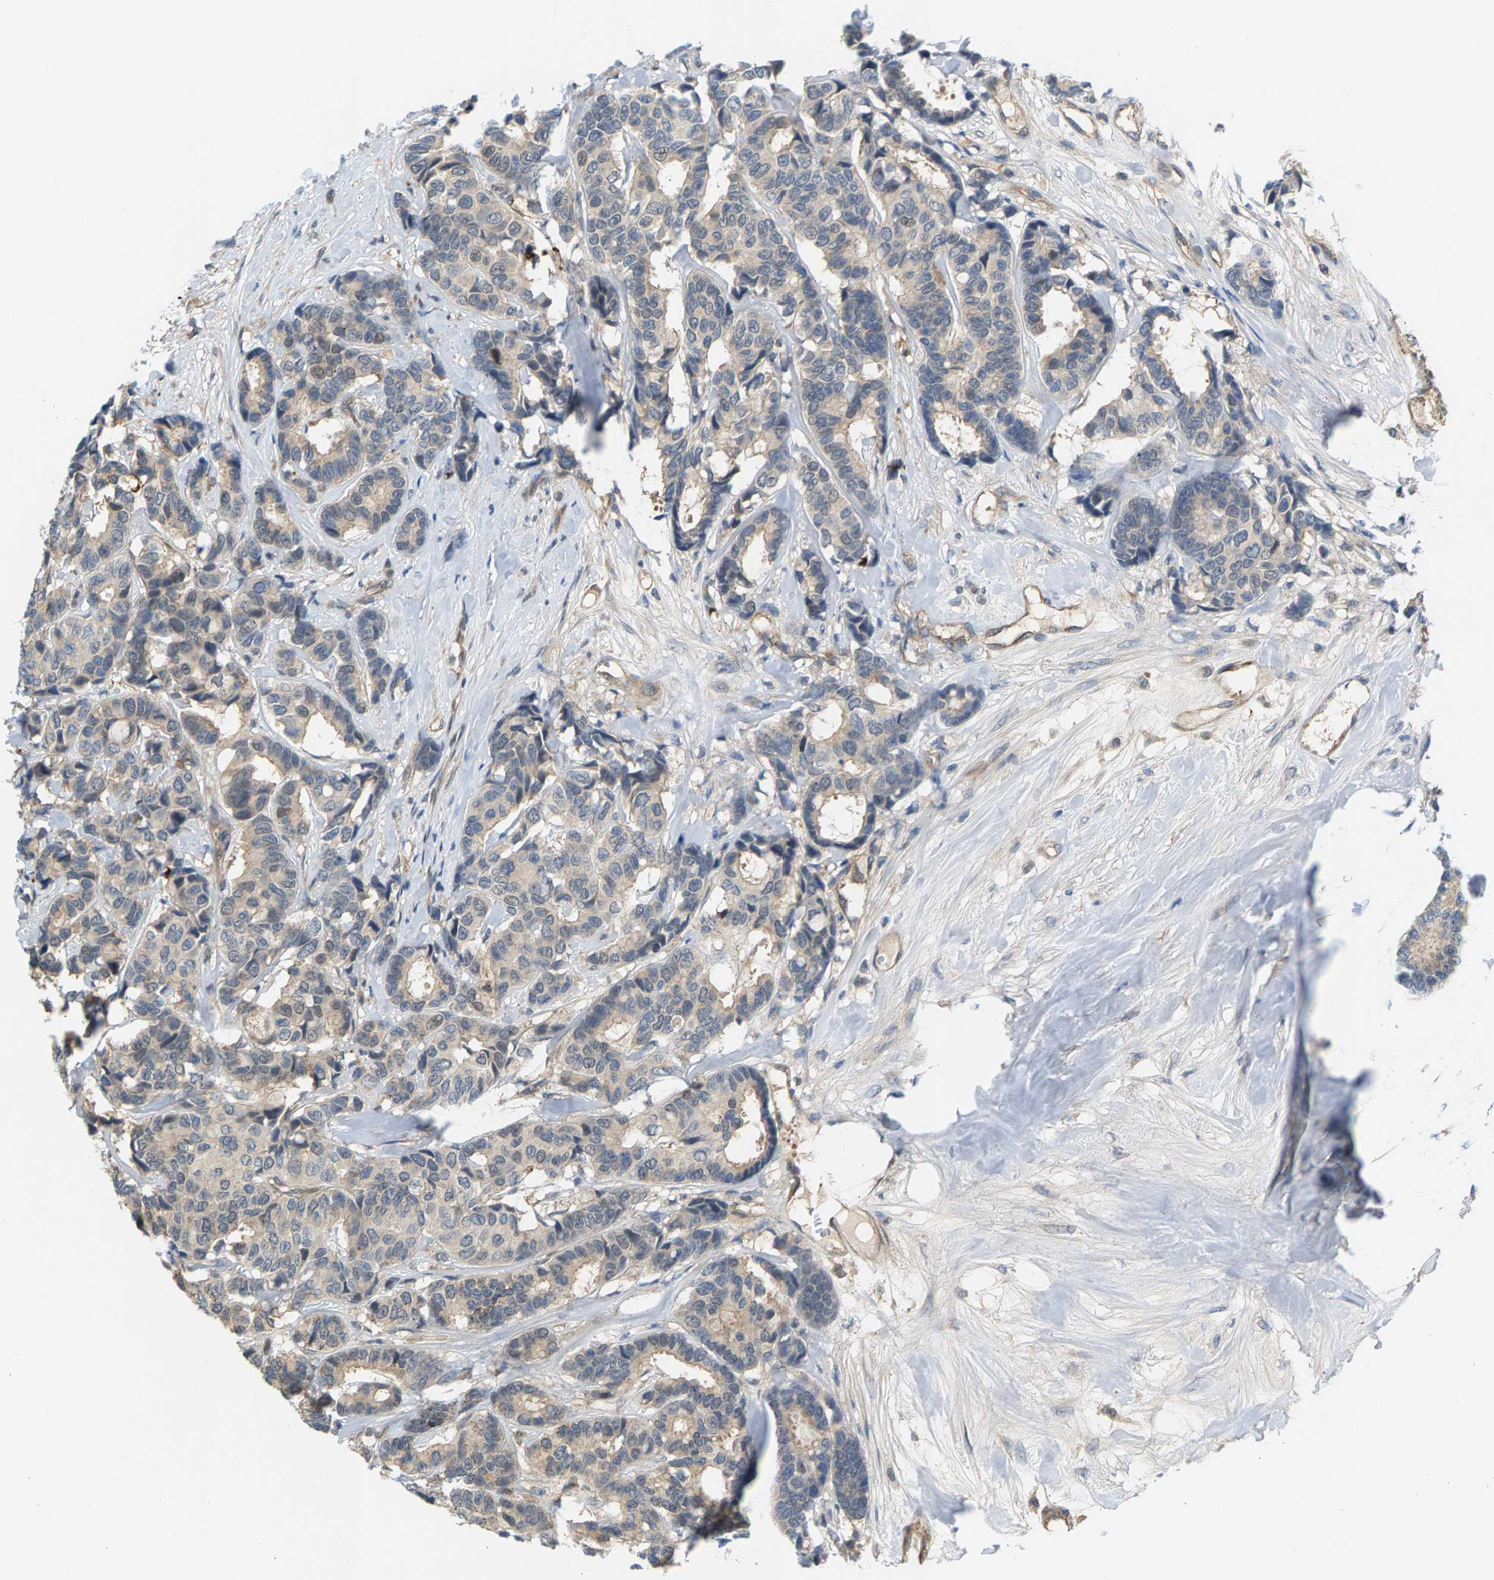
{"staining": {"intensity": "weak", "quantity": ">75%", "location": "cytoplasmic/membranous"}, "tissue": "breast cancer", "cell_type": "Tumor cells", "image_type": "cancer", "snomed": [{"axis": "morphology", "description": "Duct carcinoma"}, {"axis": "topography", "description": "Breast"}], "caption": "Protein staining shows weak cytoplasmic/membranous staining in approximately >75% of tumor cells in breast cancer.", "gene": "KRTAP27-1", "patient": {"sex": "female", "age": 87}}